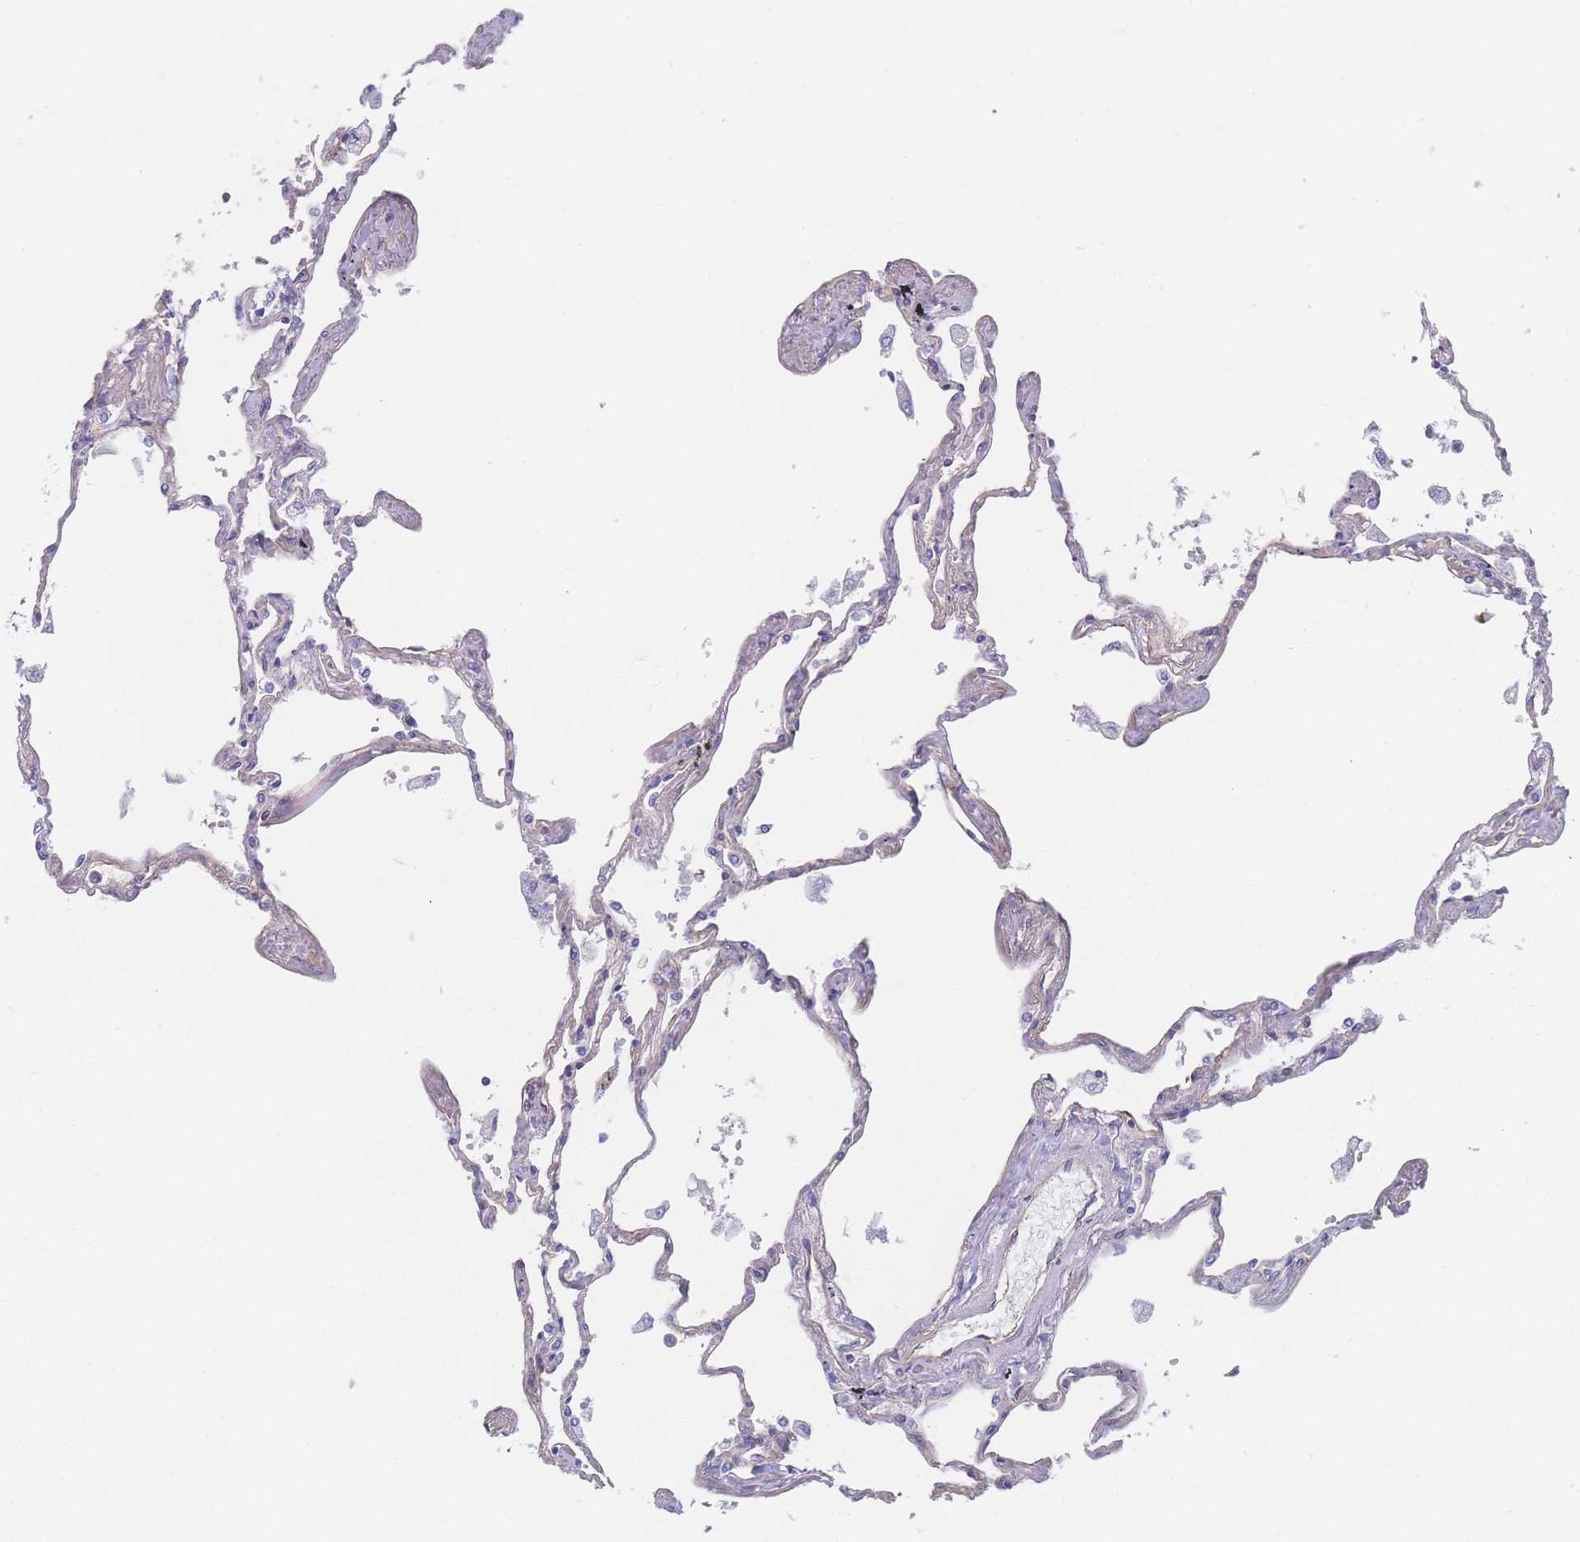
{"staining": {"intensity": "negative", "quantity": "none", "location": "none"}, "tissue": "lung", "cell_type": "Alveolar cells", "image_type": "normal", "snomed": [{"axis": "morphology", "description": "Normal tissue, NOS"}, {"axis": "topography", "description": "Lung"}], "caption": "A photomicrograph of lung stained for a protein reveals no brown staining in alveolar cells.", "gene": "CFAP97", "patient": {"sex": "female", "age": 67}}